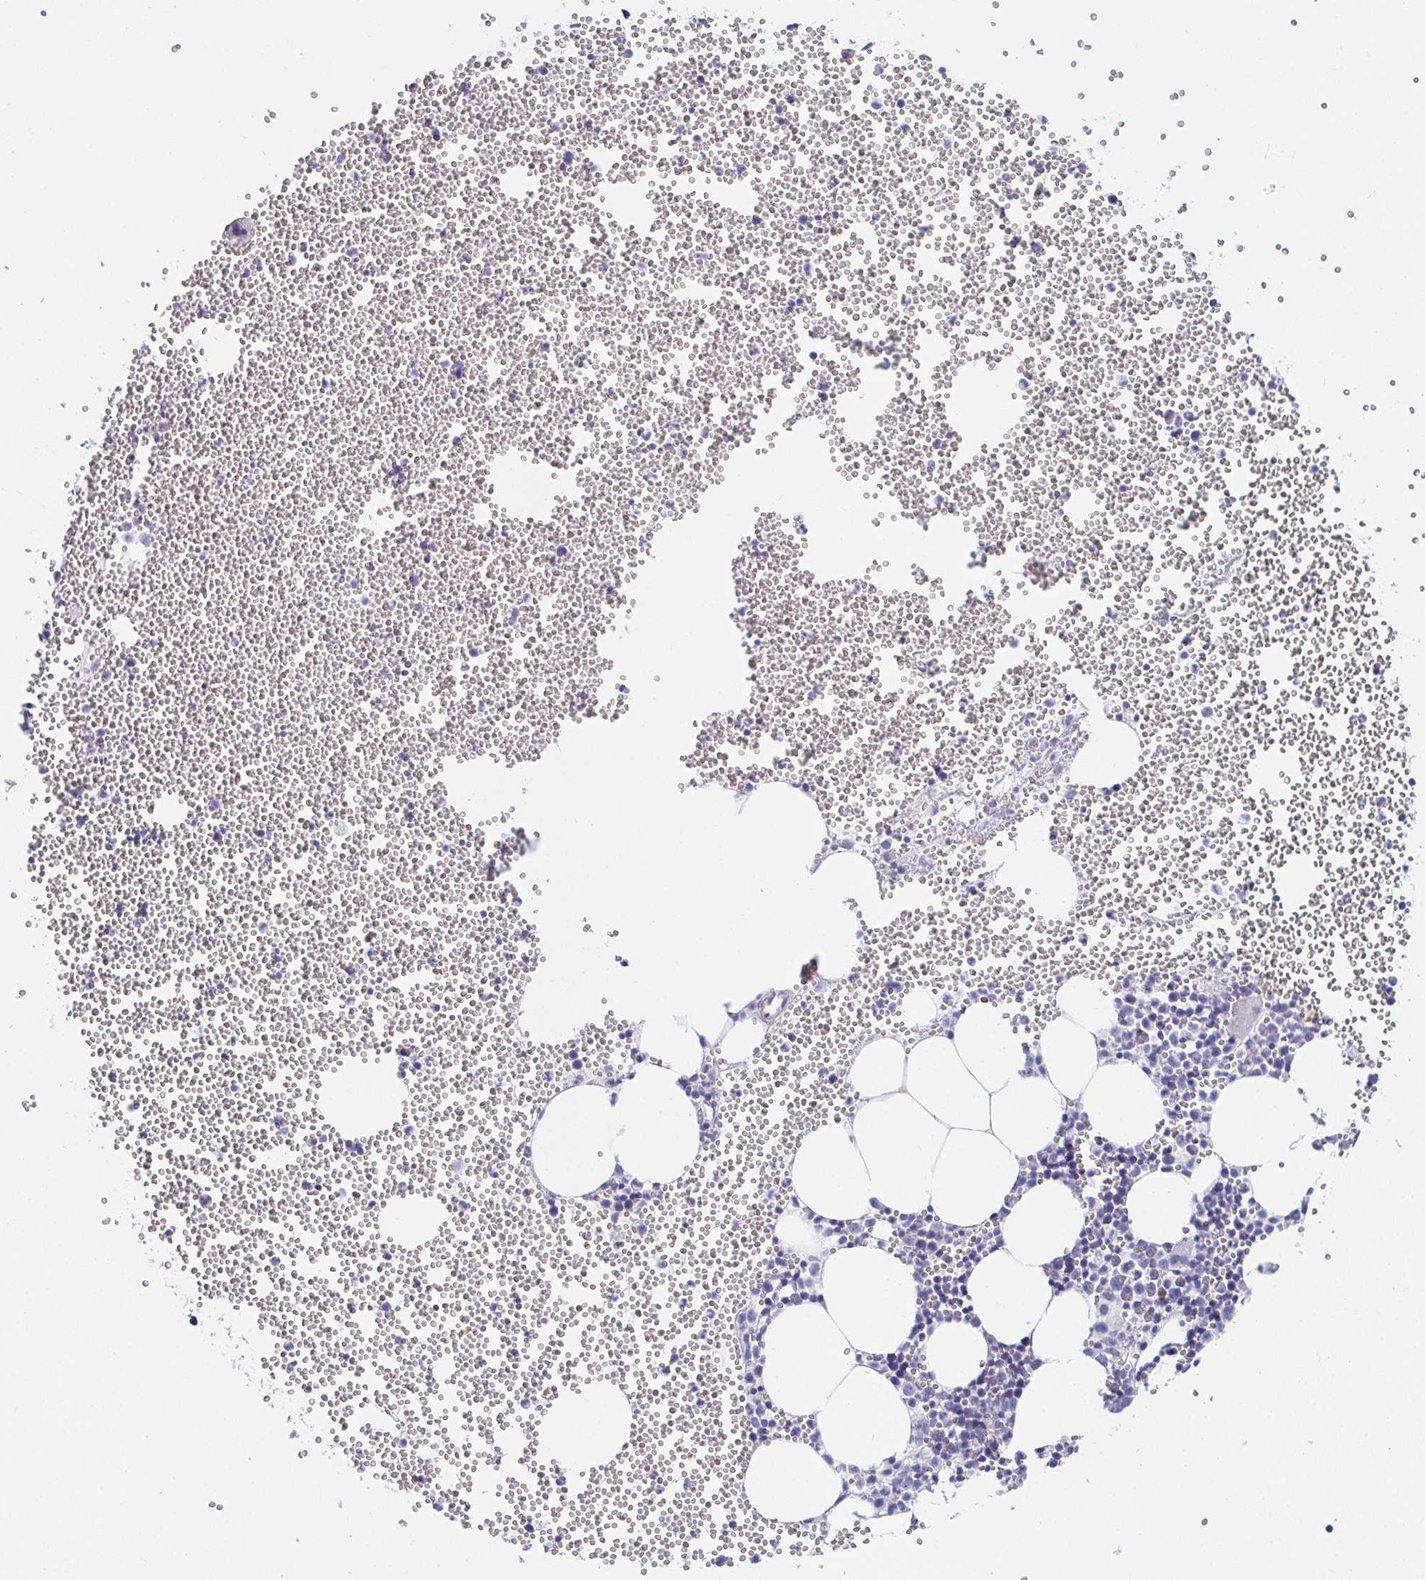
{"staining": {"intensity": "negative", "quantity": "none", "location": "none"}, "tissue": "bone marrow", "cell_type": "Hematopoietic cells", "image_type": "normal", "snomed": [{"axis": "morphology", "description": "Normal tissue, NOS"}, {"axis": "topography", "description": "Bone marrow"}], "caption": "IHC histopathology image of unremarkable bone marrow stained for a protein (brown), which reveals no expression in hematopoietic cells.", "gene": "PDE6B", "patient": {"sex": "female", "age": 80}}